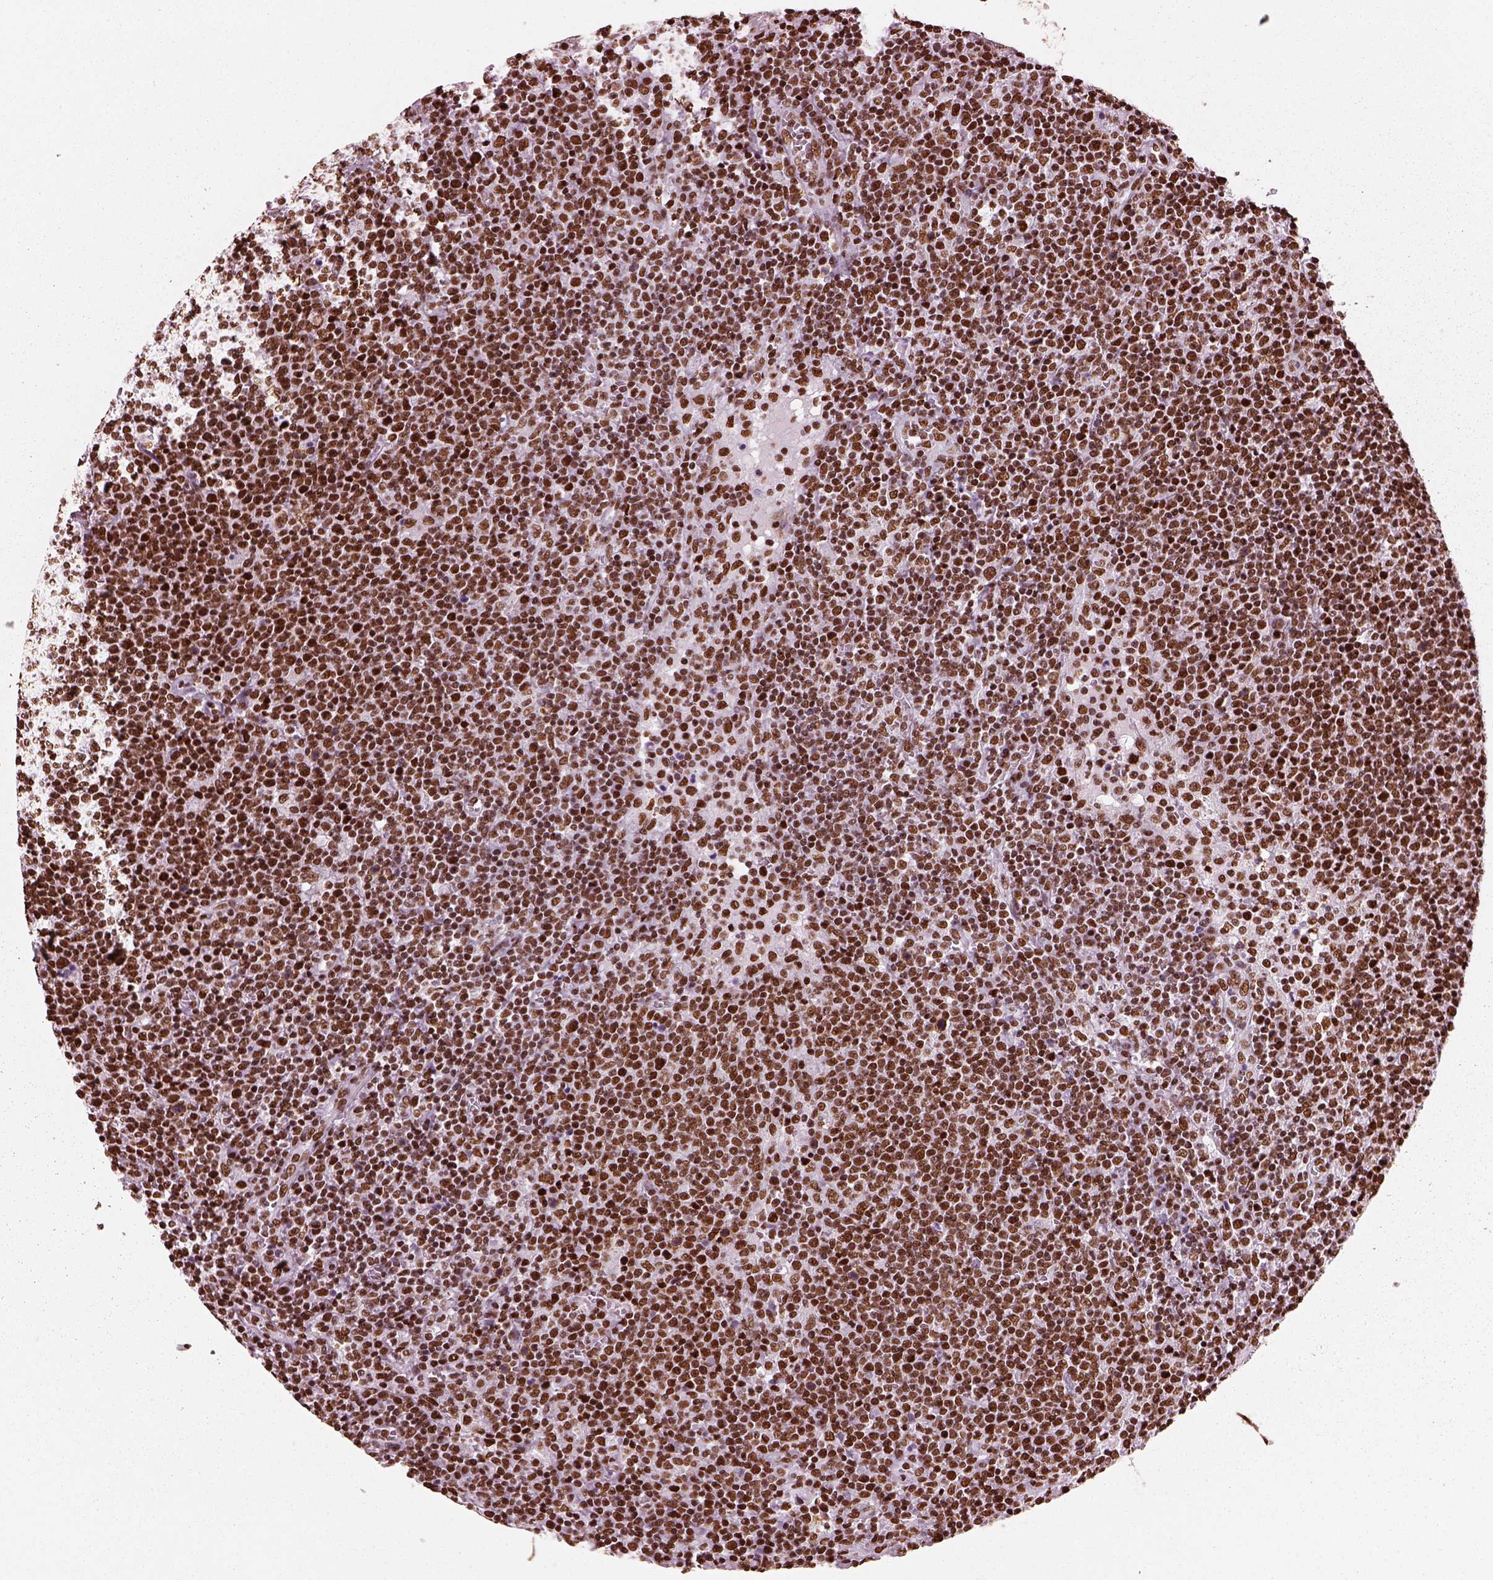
{"staining": {"intensity": "strong", "quantity": ">75%", "location": "nuclear"}, "tissue": "lymphoma", "cell_type": "Tumor cells", "image_type": "cancer", "snomed": [{"axis": "morphology", "description": "Malignant lymphoma, non-Hodgkin's type, High grade"}, {"axis": "topography", "description": "Lymph node"}], "caption": "Brown immunohistochemical staining in human high-grade malignant lymphoma, non-Hodgkin's type exhibits strong nuclear staining in approximately >75% of tumor cells.", "gene": "CBFA2T3", "patient": {"sex": "male", "age": 61}}